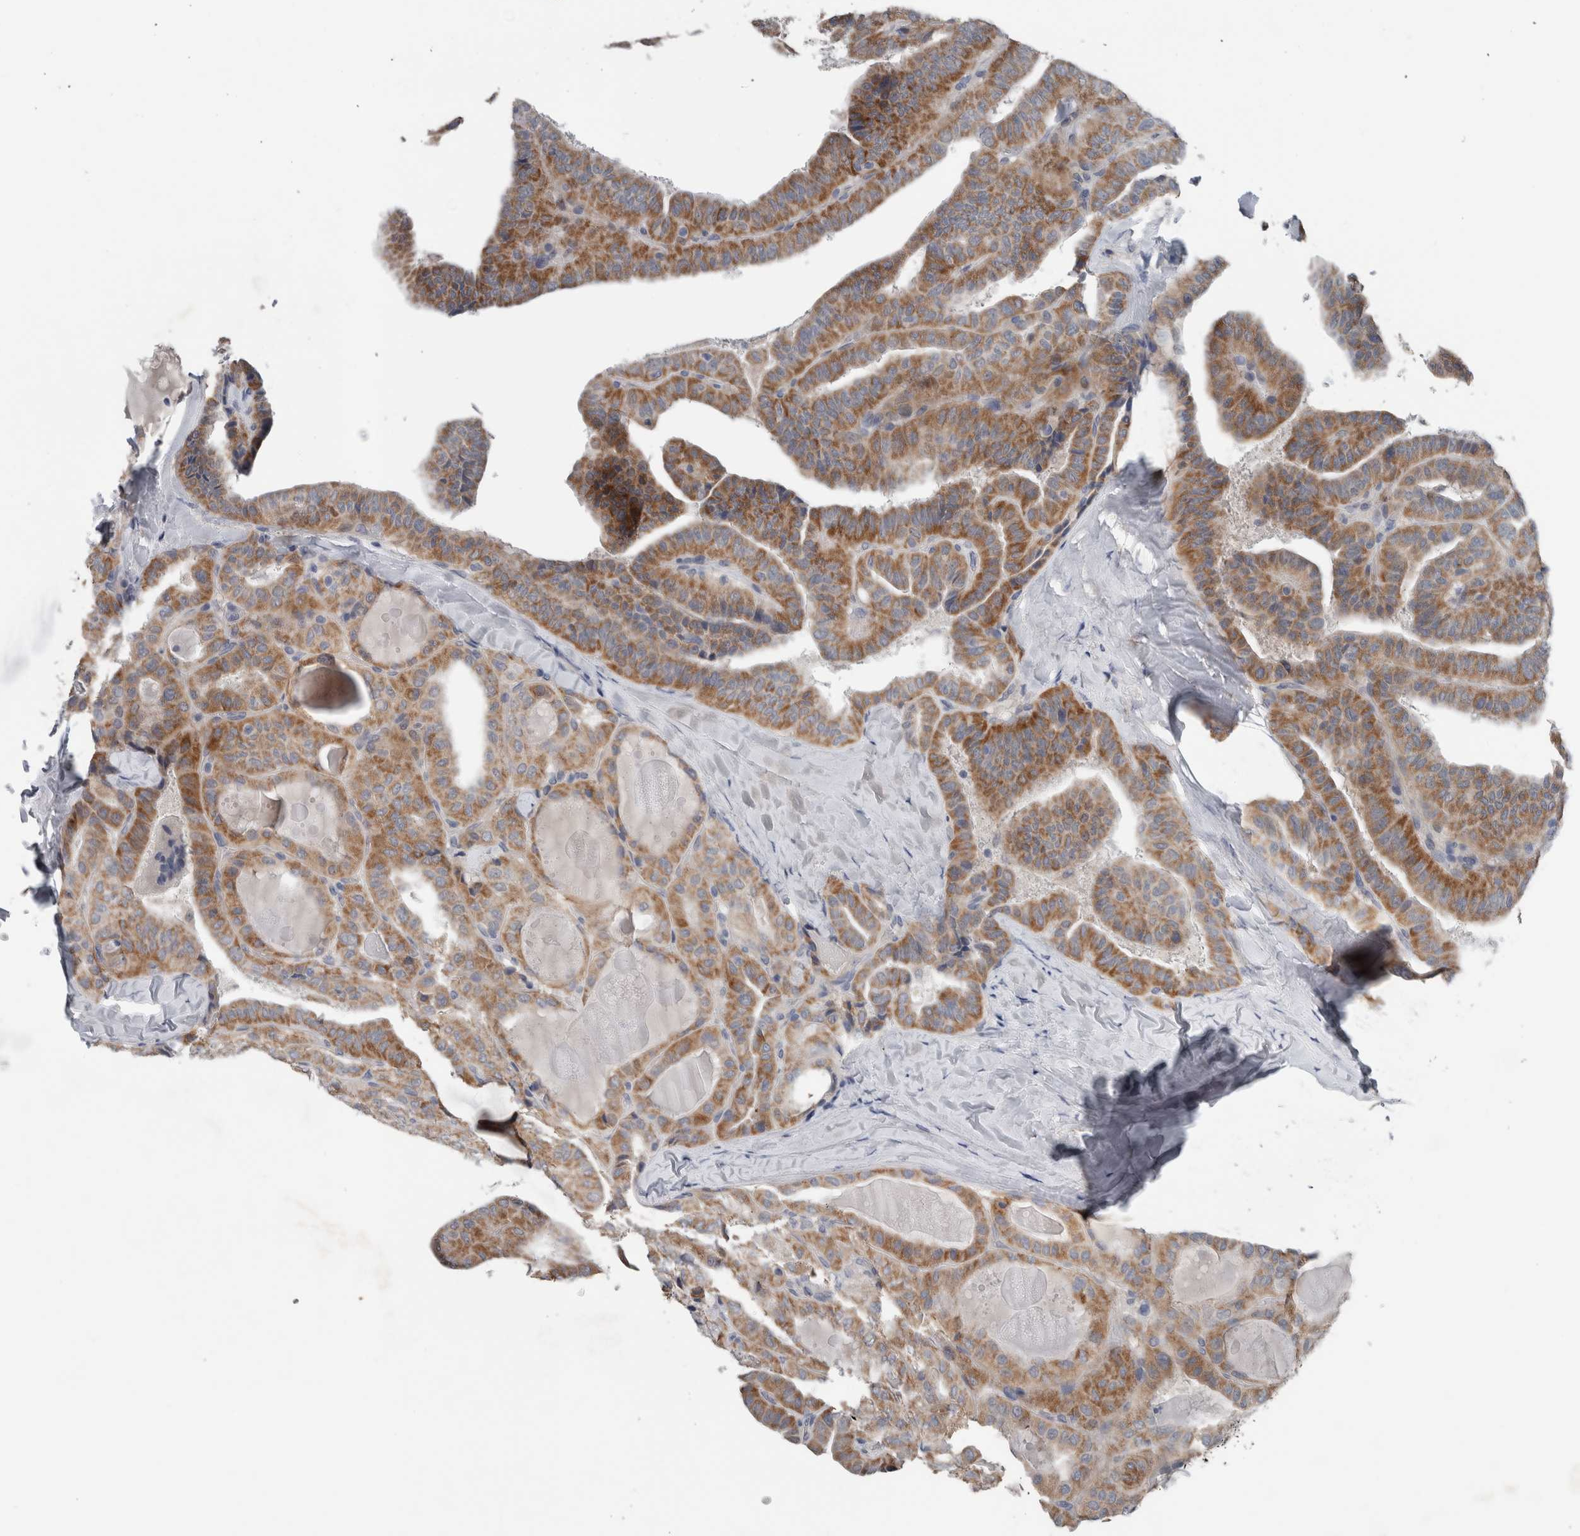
{"staining": {"intensity": "moderate", "quantity": ">75%", "location": "cytoplasmic/membranous"}, "tissue": "thyroid cancer", "cell_type": "Tumor cells", "image_type": "cancer", "snomed": [{"axis": "morphology", "description": "Papillary adenocarcinoma, NOS"}, {"axis": "topography", "description": "Thyroid gland"}], "caption": "Thyroid cancer stained for a protein (brown) shows moderate cytoplasmic/membranous positive expression in approximately >75% of tumor cells.", "gene": "CRNN", "patient": {"sex": "male", "age": 77}}